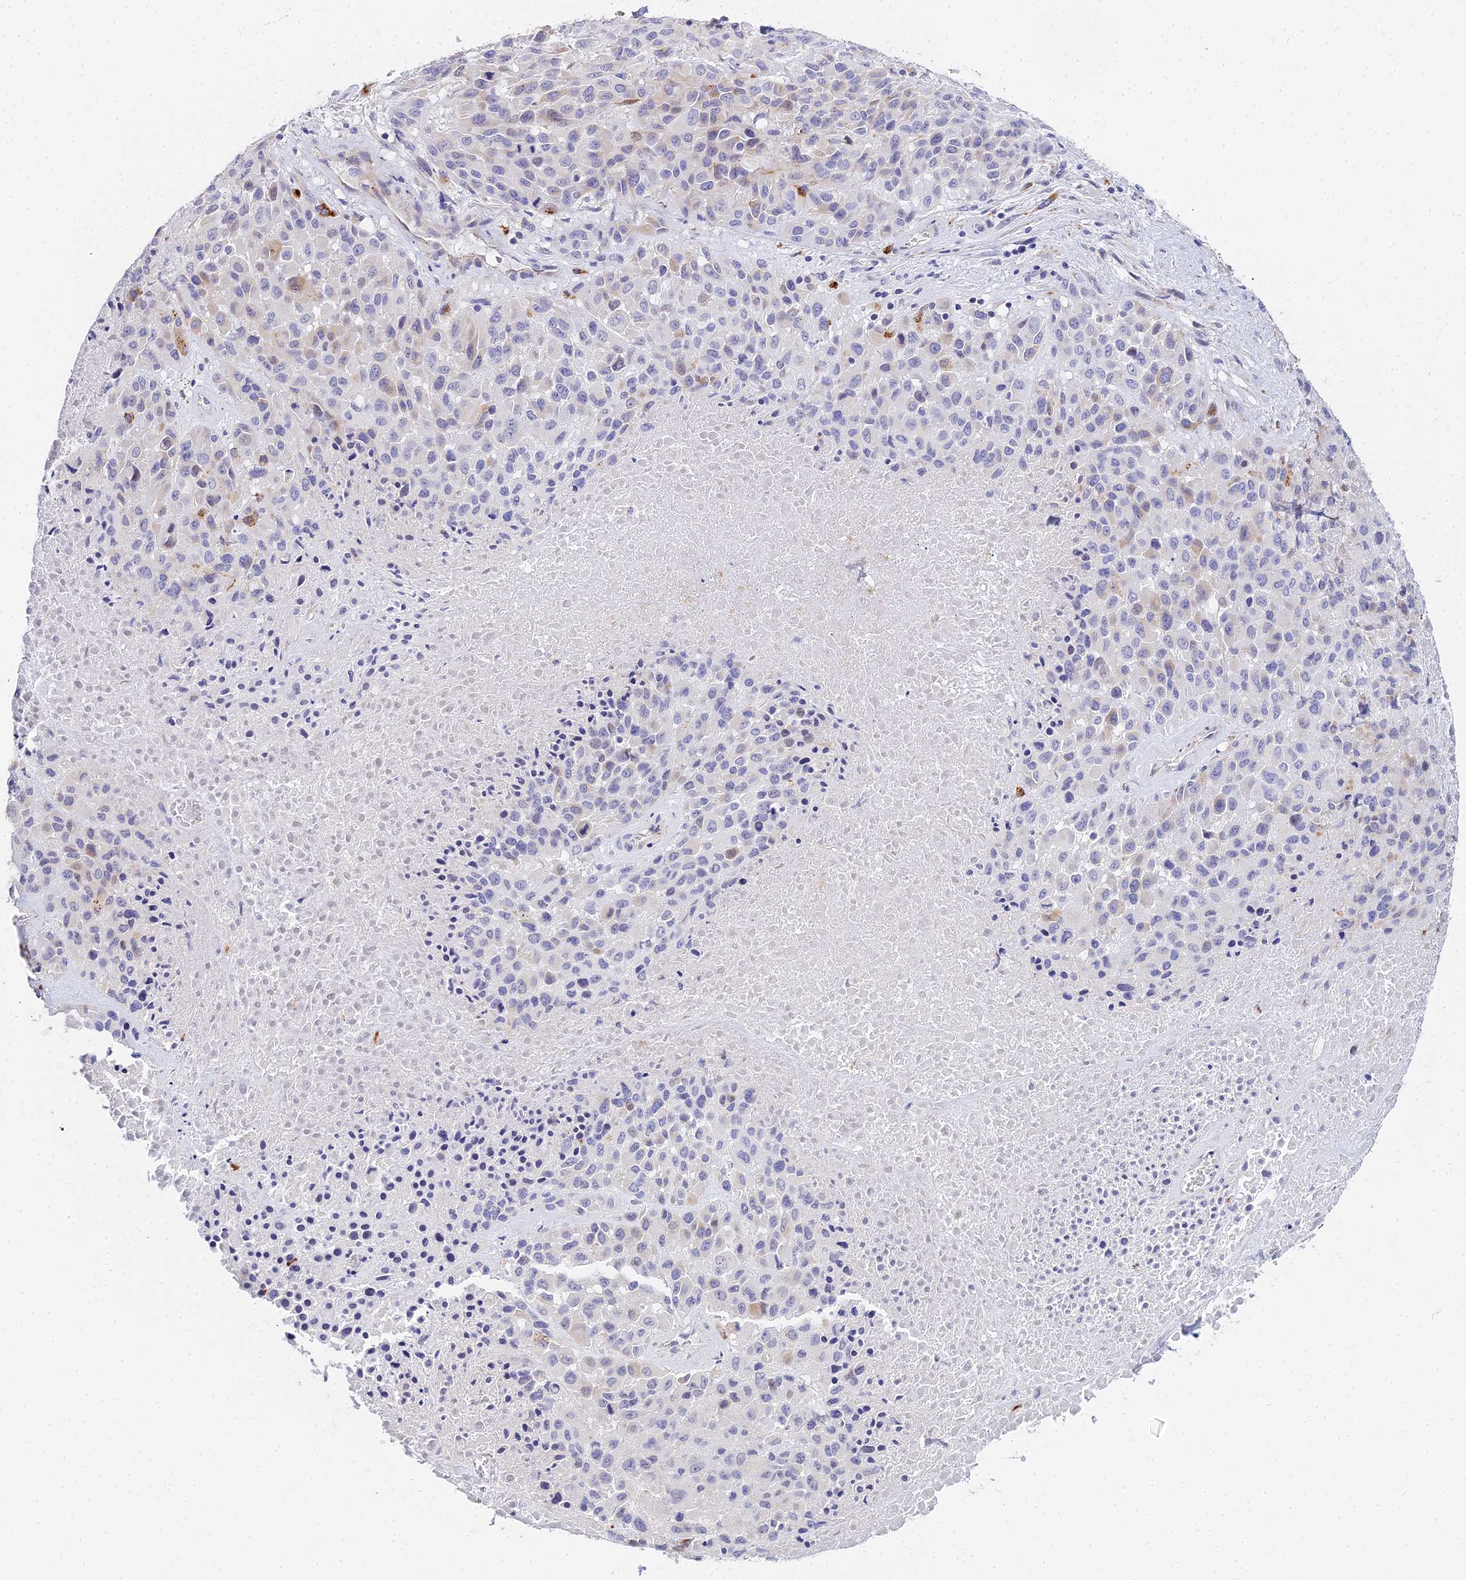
{"staining": {"intensity": "weak", "quantity": "<25%", "location": "cytoplasmic/membranous"}, "tissue": "melanoma", "cell_type": "Tumor cells", "image_type": "cancer", "snomed": [{"axis": "morphology", "description": "Malignant melanoma, Metastatic site"}, {"axis": "topography", "description": "Skin"}], "caption": "The image reveals no staining of tumor cells in malignant melanoma (metastatic site).", "gene": "VWC2L", "patient": {"sex": "female", "age": 81}}